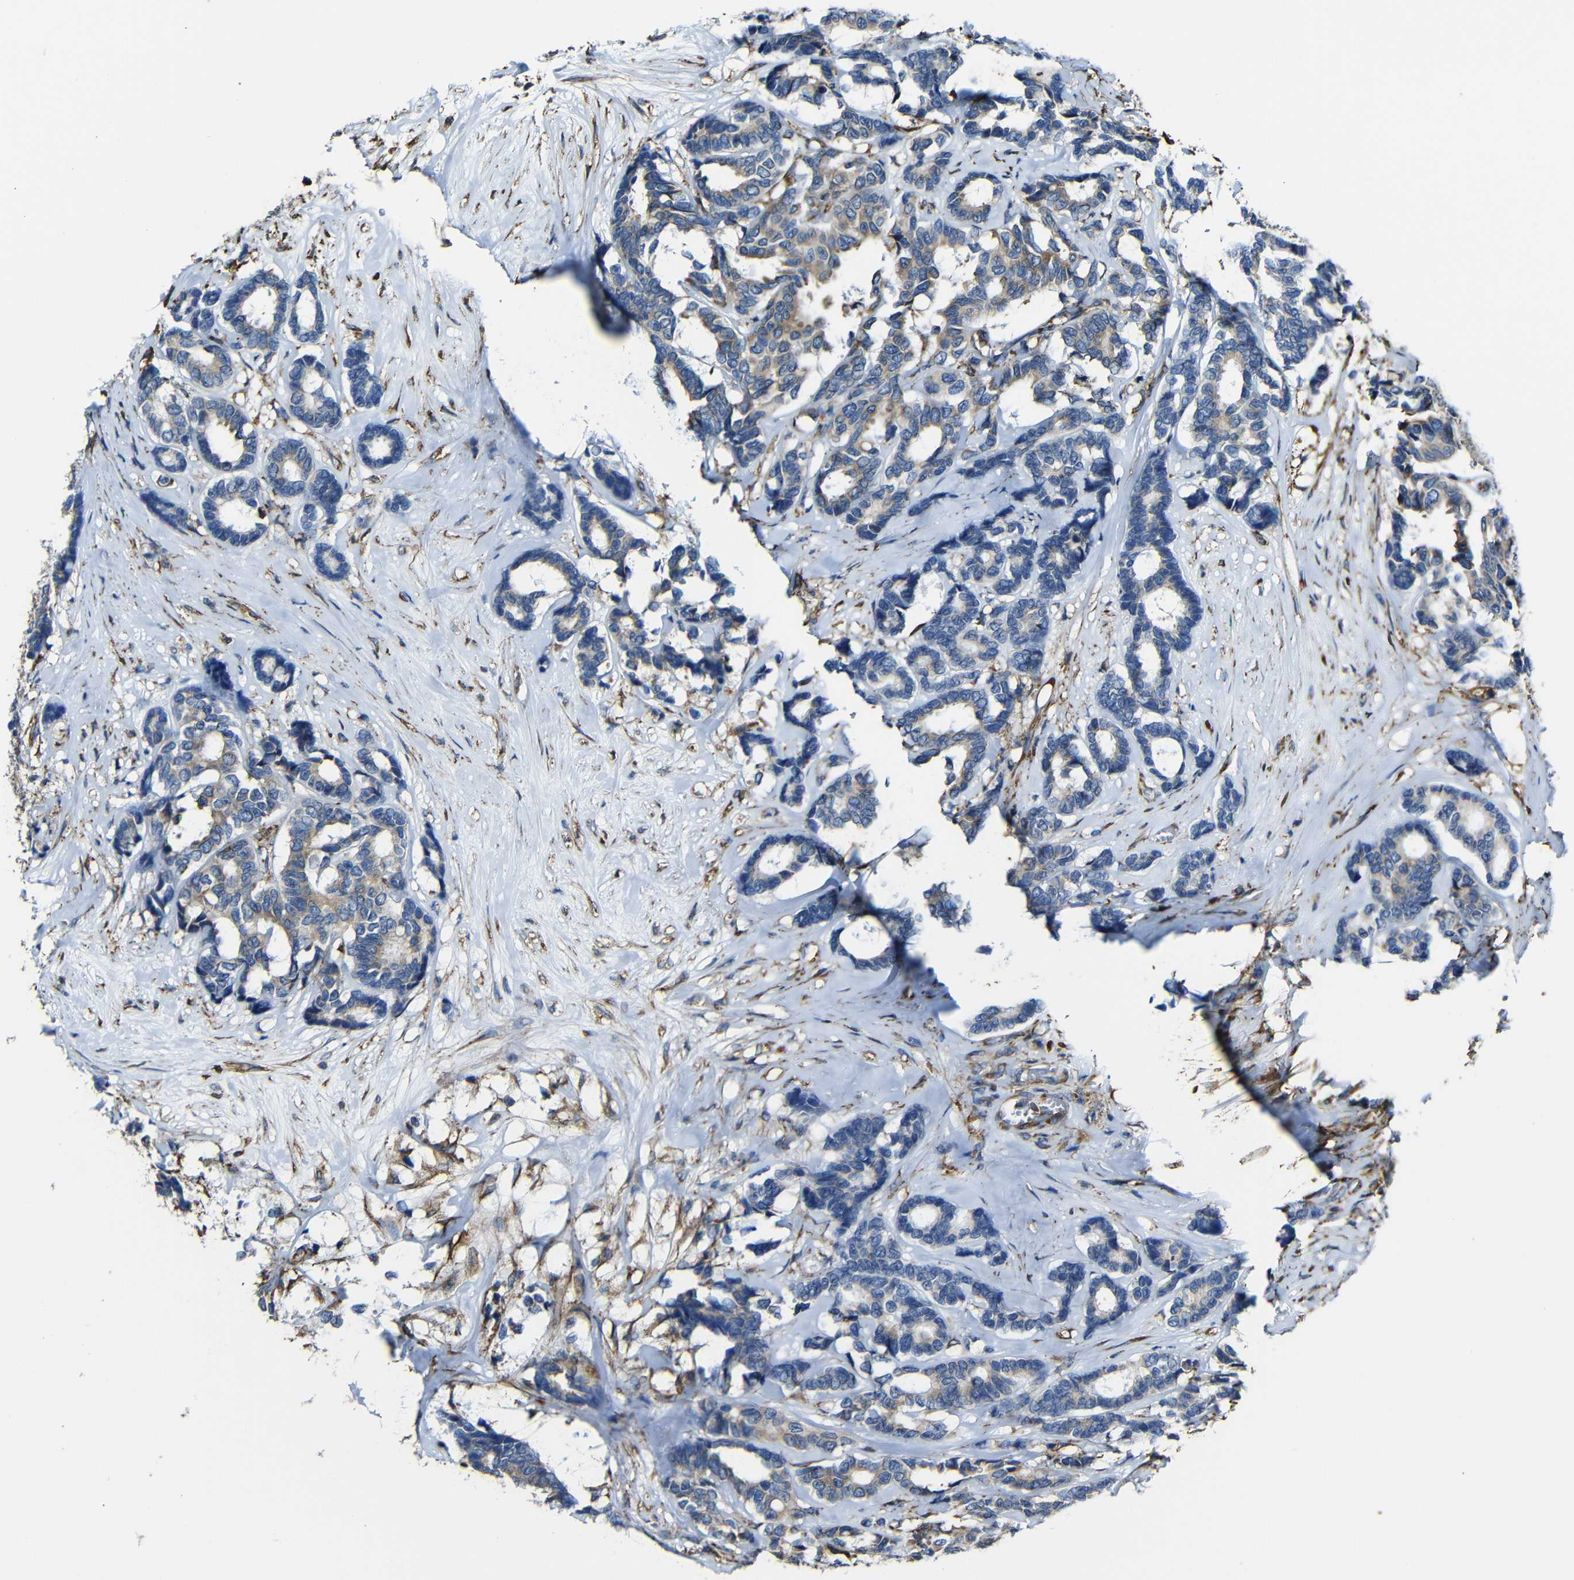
{"staining": {"intensity": "weak", "quantity": "25%-75%", "location": "cytoplasmic/membranous"}, "tissue": "breast cancer", "cell_type": "Tumor cells", "image_type": "cancer", "snomed": [{"axis": "morphology", "description": "Duct carcinoma"}, {"axis": "topography", "description": "Breast"}], "caption": "Immunohistochemistry (IHC) (DAB (3,3'-diaminobenzidine)) staining of human intraductal carcinoma (breast) exhibits weak cytoplasmic/membranous protein staining in about 25%-75% of tumor cells. (DAB IHC, brown staining for protein, blue staining for nuclei).", "gene": "PPIB", "patient": {"sex": "female", "age": 87}}